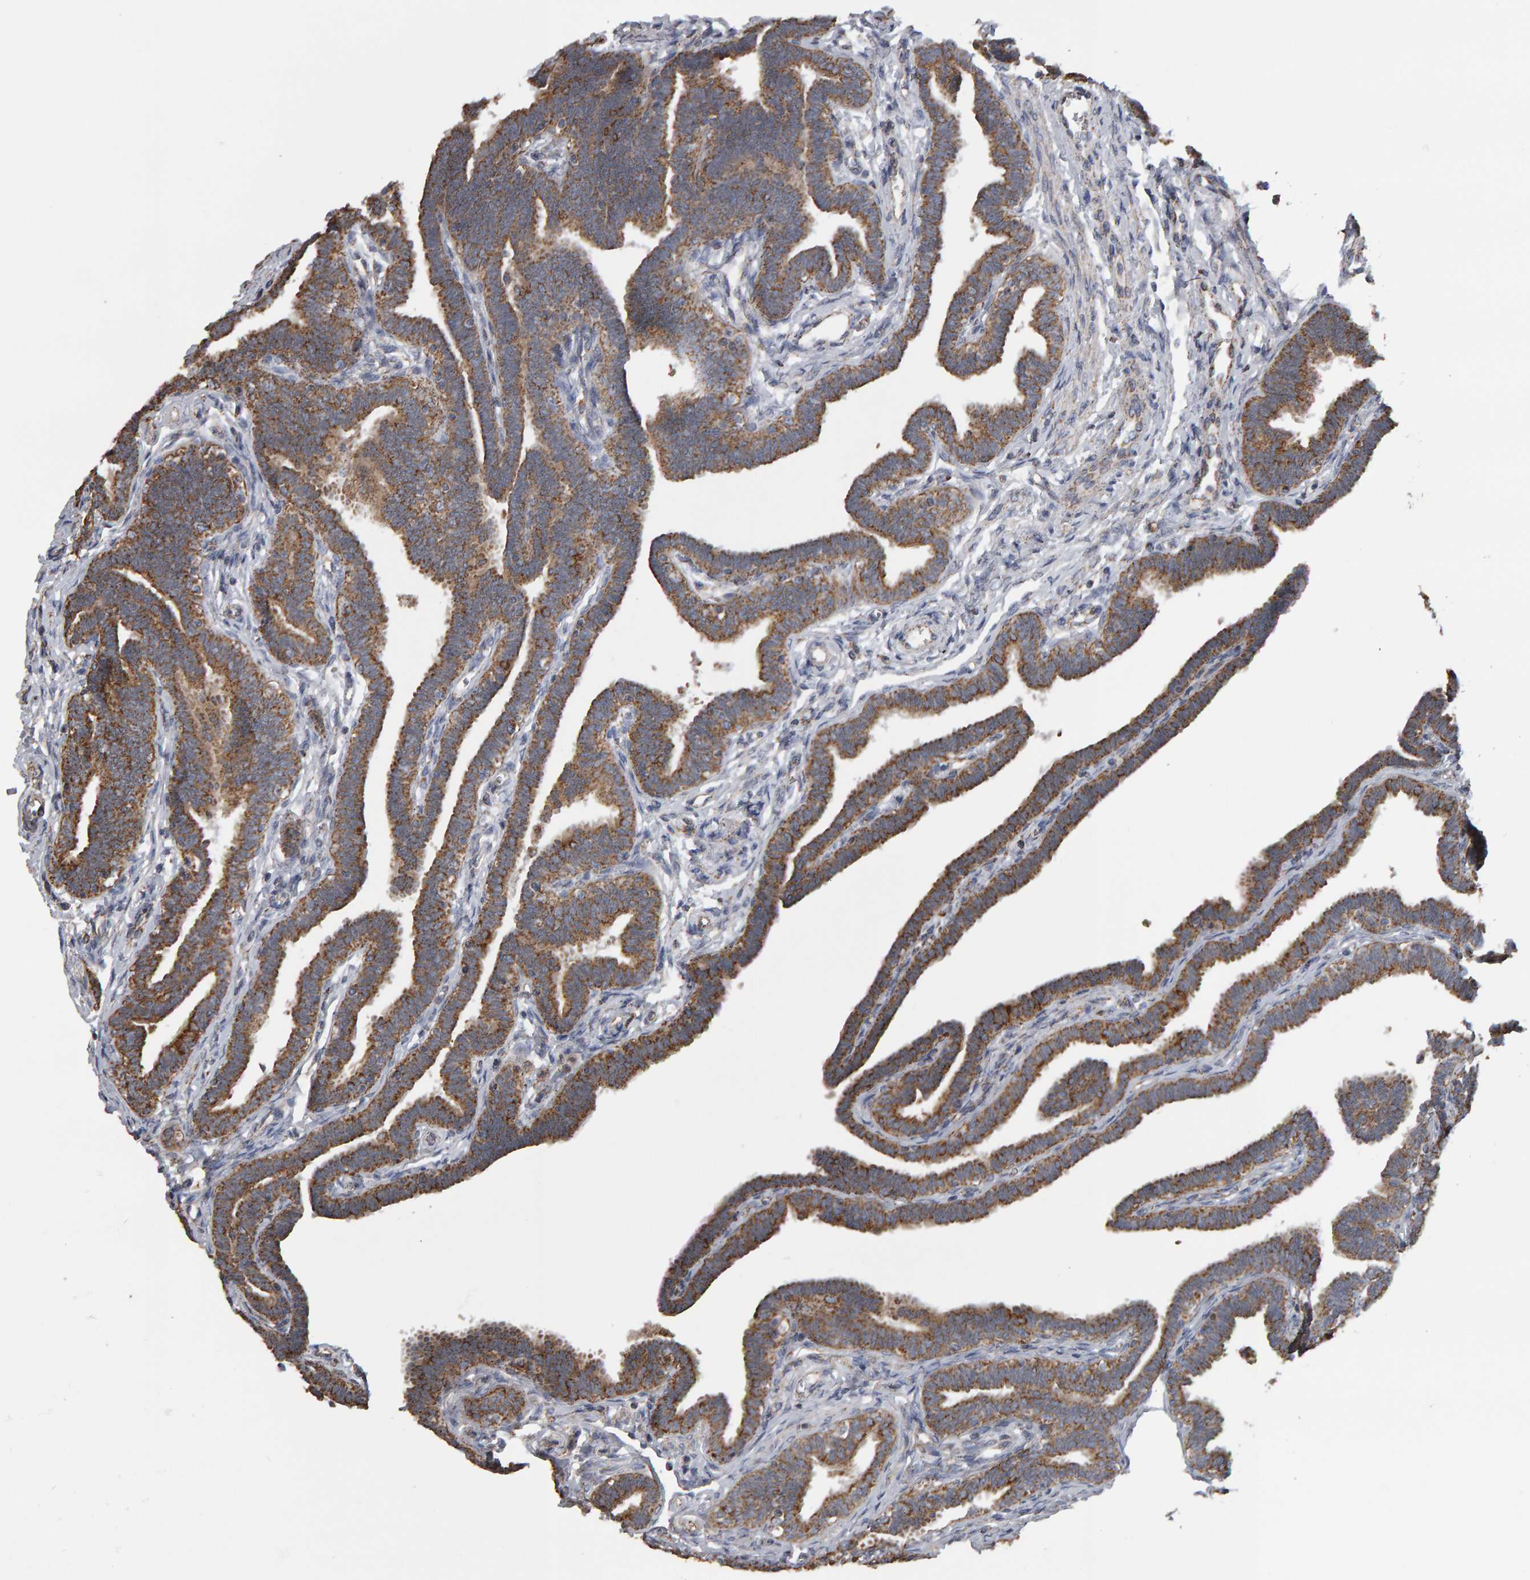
{"staining": {"intensity": "moderate", "quantity": ">75%", "location": "cytoplasmic/membranous"}, "tissue": "fallopian tube", "cell_type": "Glandular cells", "image_type": "normal", "snomed": [{"axis": "morphology", "description": "Normal tissue, NOS"}, {"axis": "topography", "description": "Fallopian tube"}, {"axis": "topography", "description": "Ovary"}], "caption": "The immunohistochemical stain shows moderate cytoplasmic/membranous staining in glandular cells of unremarkable fallopian tube.", "gene": "TOM1L1", "patient": {"sex": "female", "age": 23}}